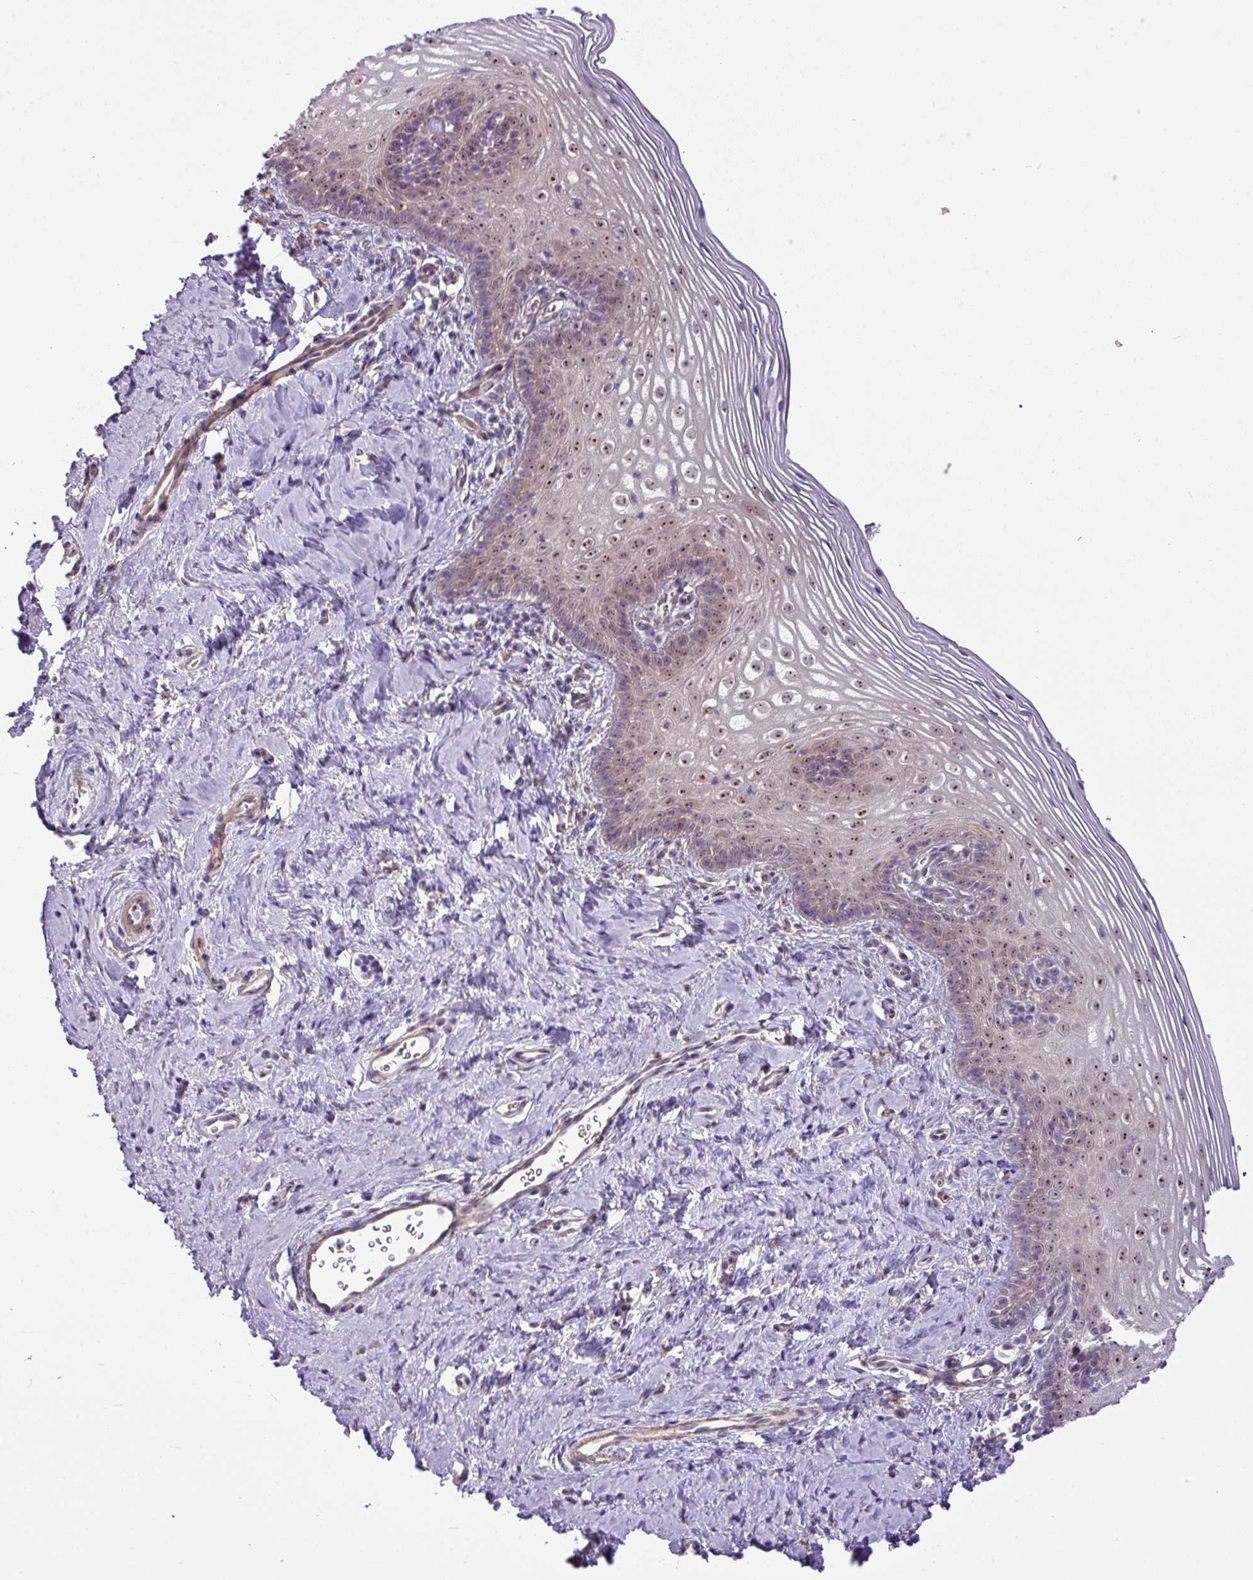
{"staining": {"intensity": "moderate", "quantity": "25%-75%", "location": "cytoplasmic/membranous,nuclear"}, "tissue": "cervix", "cell_type": "Glandular cells", "image_type": "normal", "snomed": [{"axis": "morphology", "description": "Normal tissue, NOS"}, {"axis": "topography", "description": "Cervix"}], "caption": "Benign cervix shows moderate cytoplasmic/membranous,nuclear expression in about 25%-75% of glandular cells, visualized by immunohistochemistry.", "gene": "MAK16", "patient": {"sex": "female", "age": 44}}